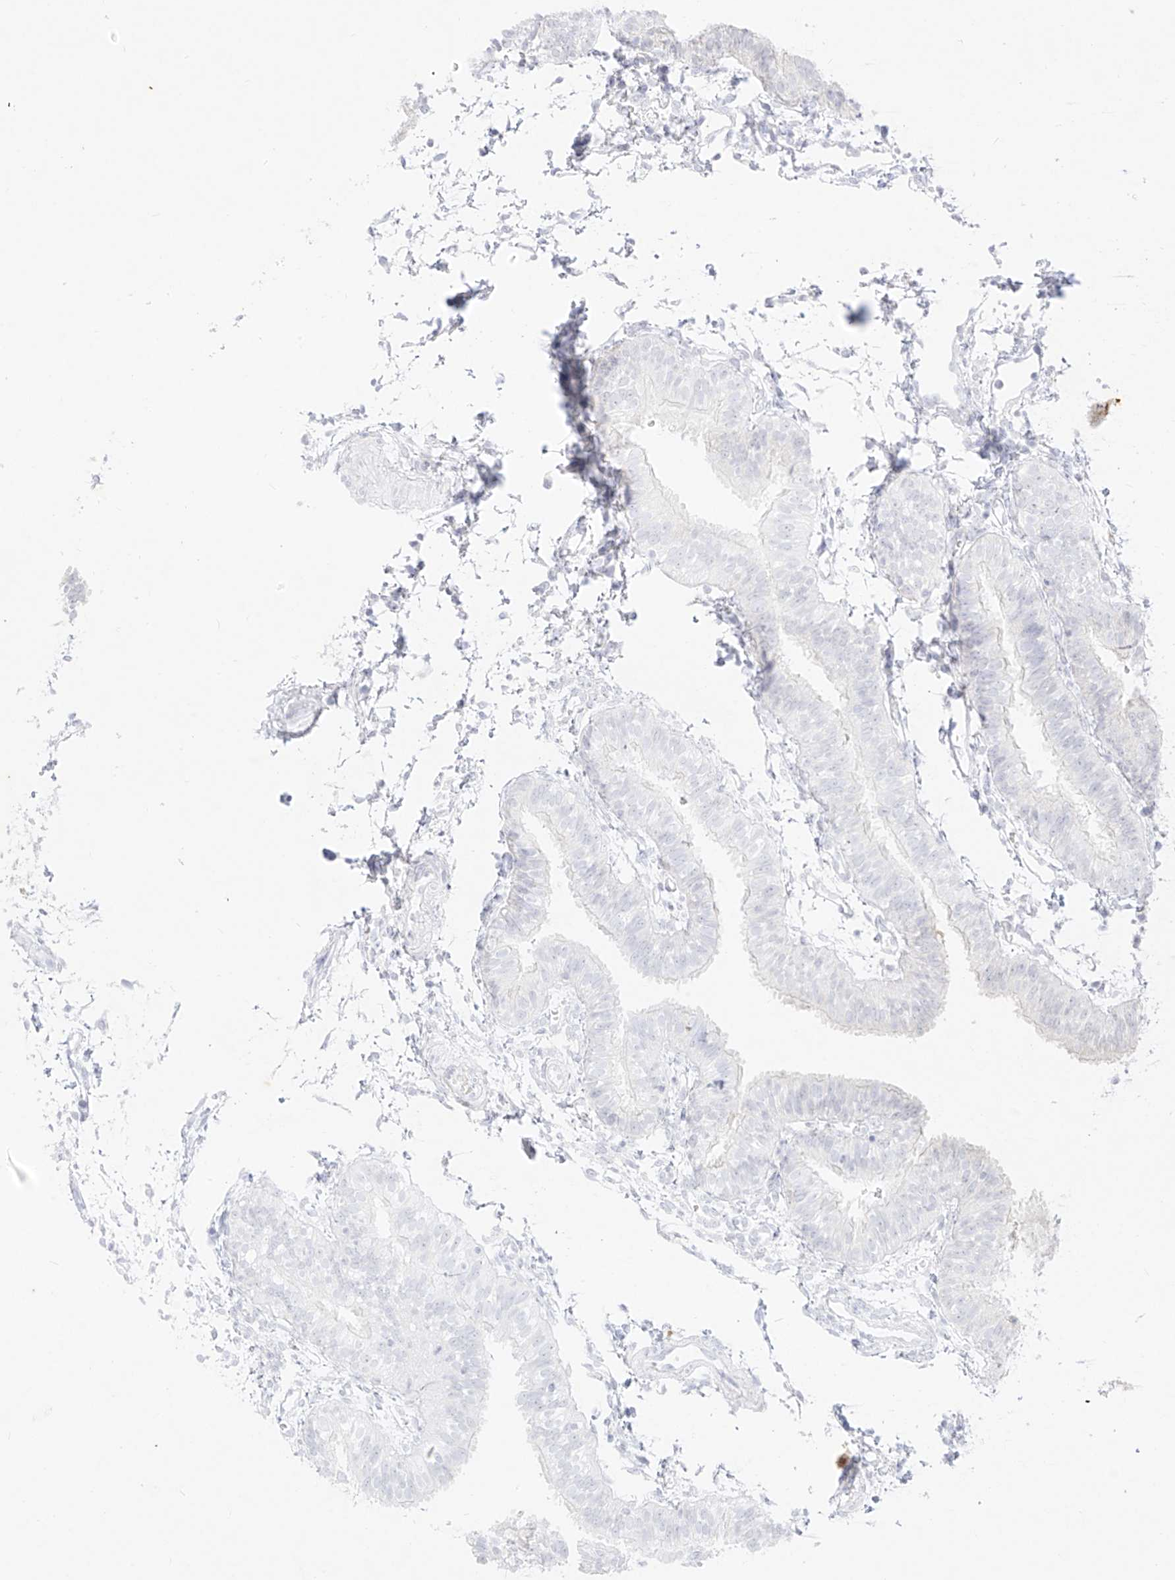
{"staining": {"intensity": "negative", "quantity": "none", "location": "none"}, "tissue": "fallopian tube", "cell_type": "Glandular cells", "image_type": "normal", "snomed": [{"axis": "morphology", "description": "Normal tissue, NOS"}, {"axis": "topography", "description": "Fallopian tube"}], "caption": "A histopathology image of human fallopian tube is negative for staining in glandular cells. The staining is performed using DAB brown chromogen with nuclei counter-stained in using hematoxylin.", "gene": "TGM4", "patient": {"sex": "female", "age": 35}}